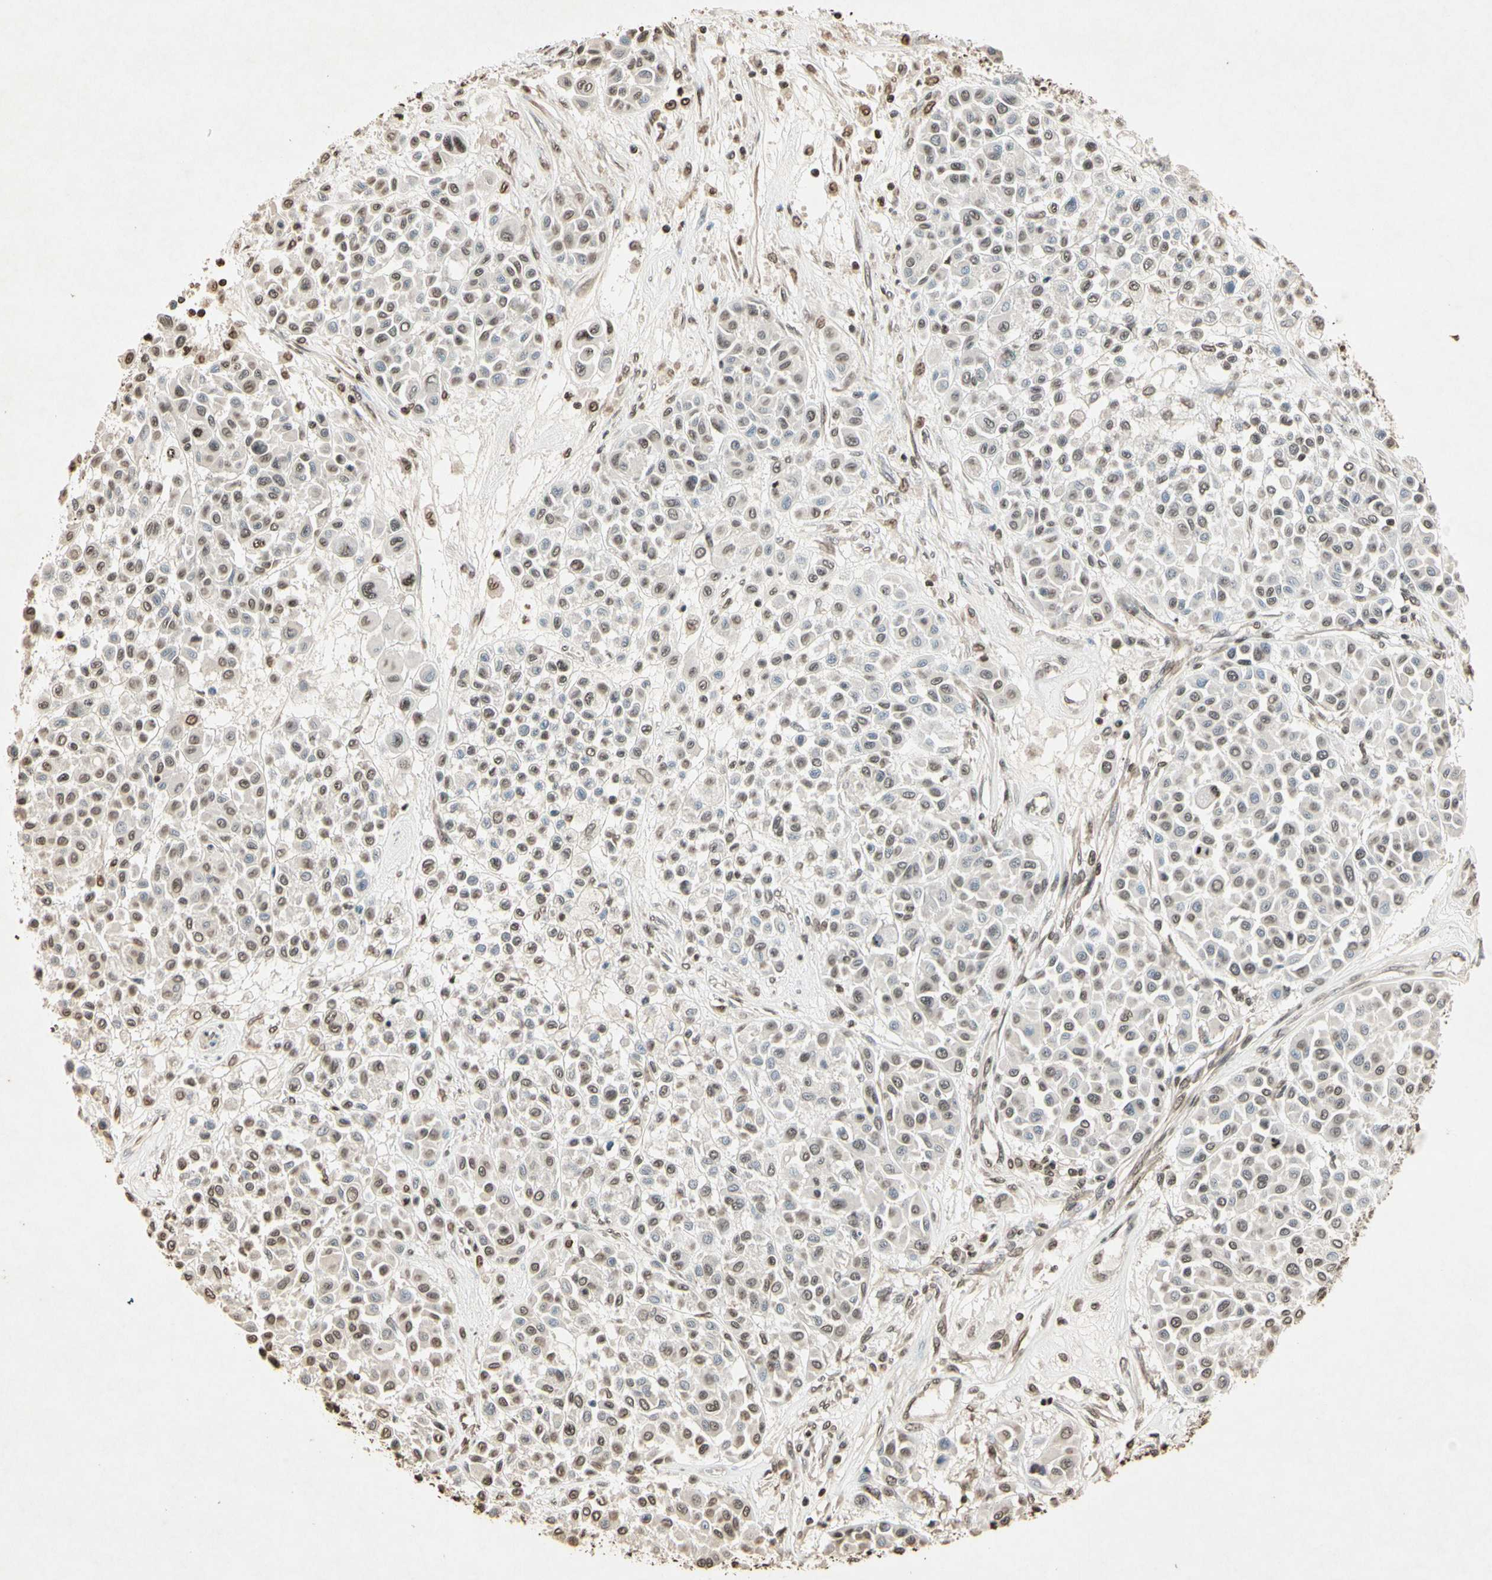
{"staining": {"intensity": "weak", "quantity": "25%-75%", "location": "nuclear"}, "tissue": "melanoma", "cell_type": "Tumor cells", "image_type": "cancer", "snomed": [{"axis": "morphology", "description": "Malignant melanoma, Metastatic site"}, {"axis": "topography", "description": "Soft tissue"}], "caption": "High-power microscopy captured an IHC micrograph of melanoma, revealing weak nuclear positivity in about 25%-75% of tumor cells.", "gene": "TOP1", "patient": {"sex": "male", "age": 41}}